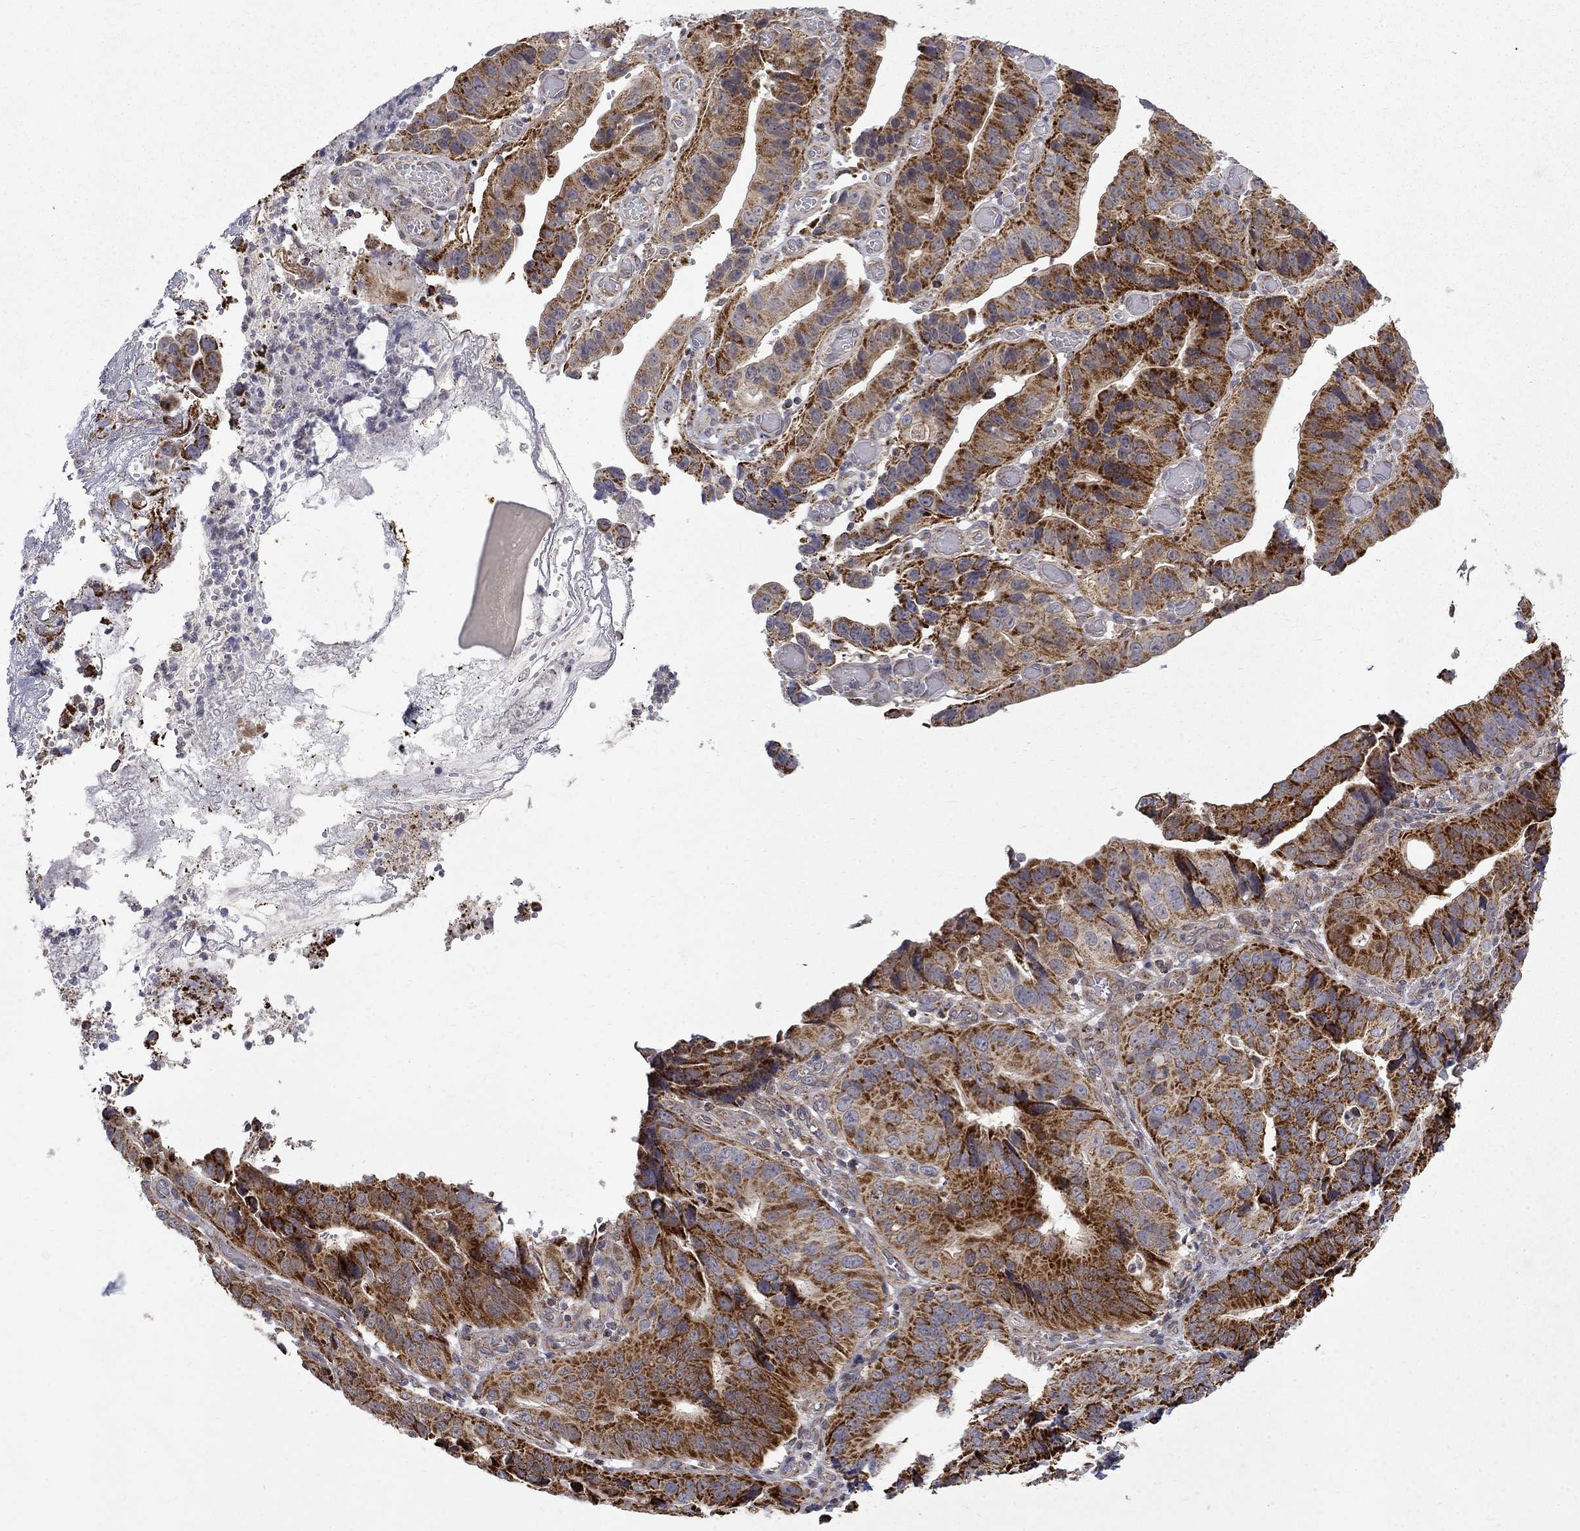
{"staining": {"intensity": "strong", "quantity": ">75%", "location": "cytoplasmic/membranous"}, "tissue": "stomach cancer", "cell_type": "Tumor cells", "image_type": "cancer", "snomed": [{"axis": "morphology", "description": "Adenocarcinoma, NOS"}, {"axis": "topography", "description": "Stomach"}], "caption": "Protein staining of stomach adenocarcinoma tissue exhibits strong cytoplasmic/membranous staining in about >75% of tumor cells. (Stains: DAB (3,3'-diaminobenzidine) in brown, nuclei in blue, Microscopy: brightfield microscopy at high magnification).", "gene": "PCBP3", "patient": {"sex": "male", "age": 84}}